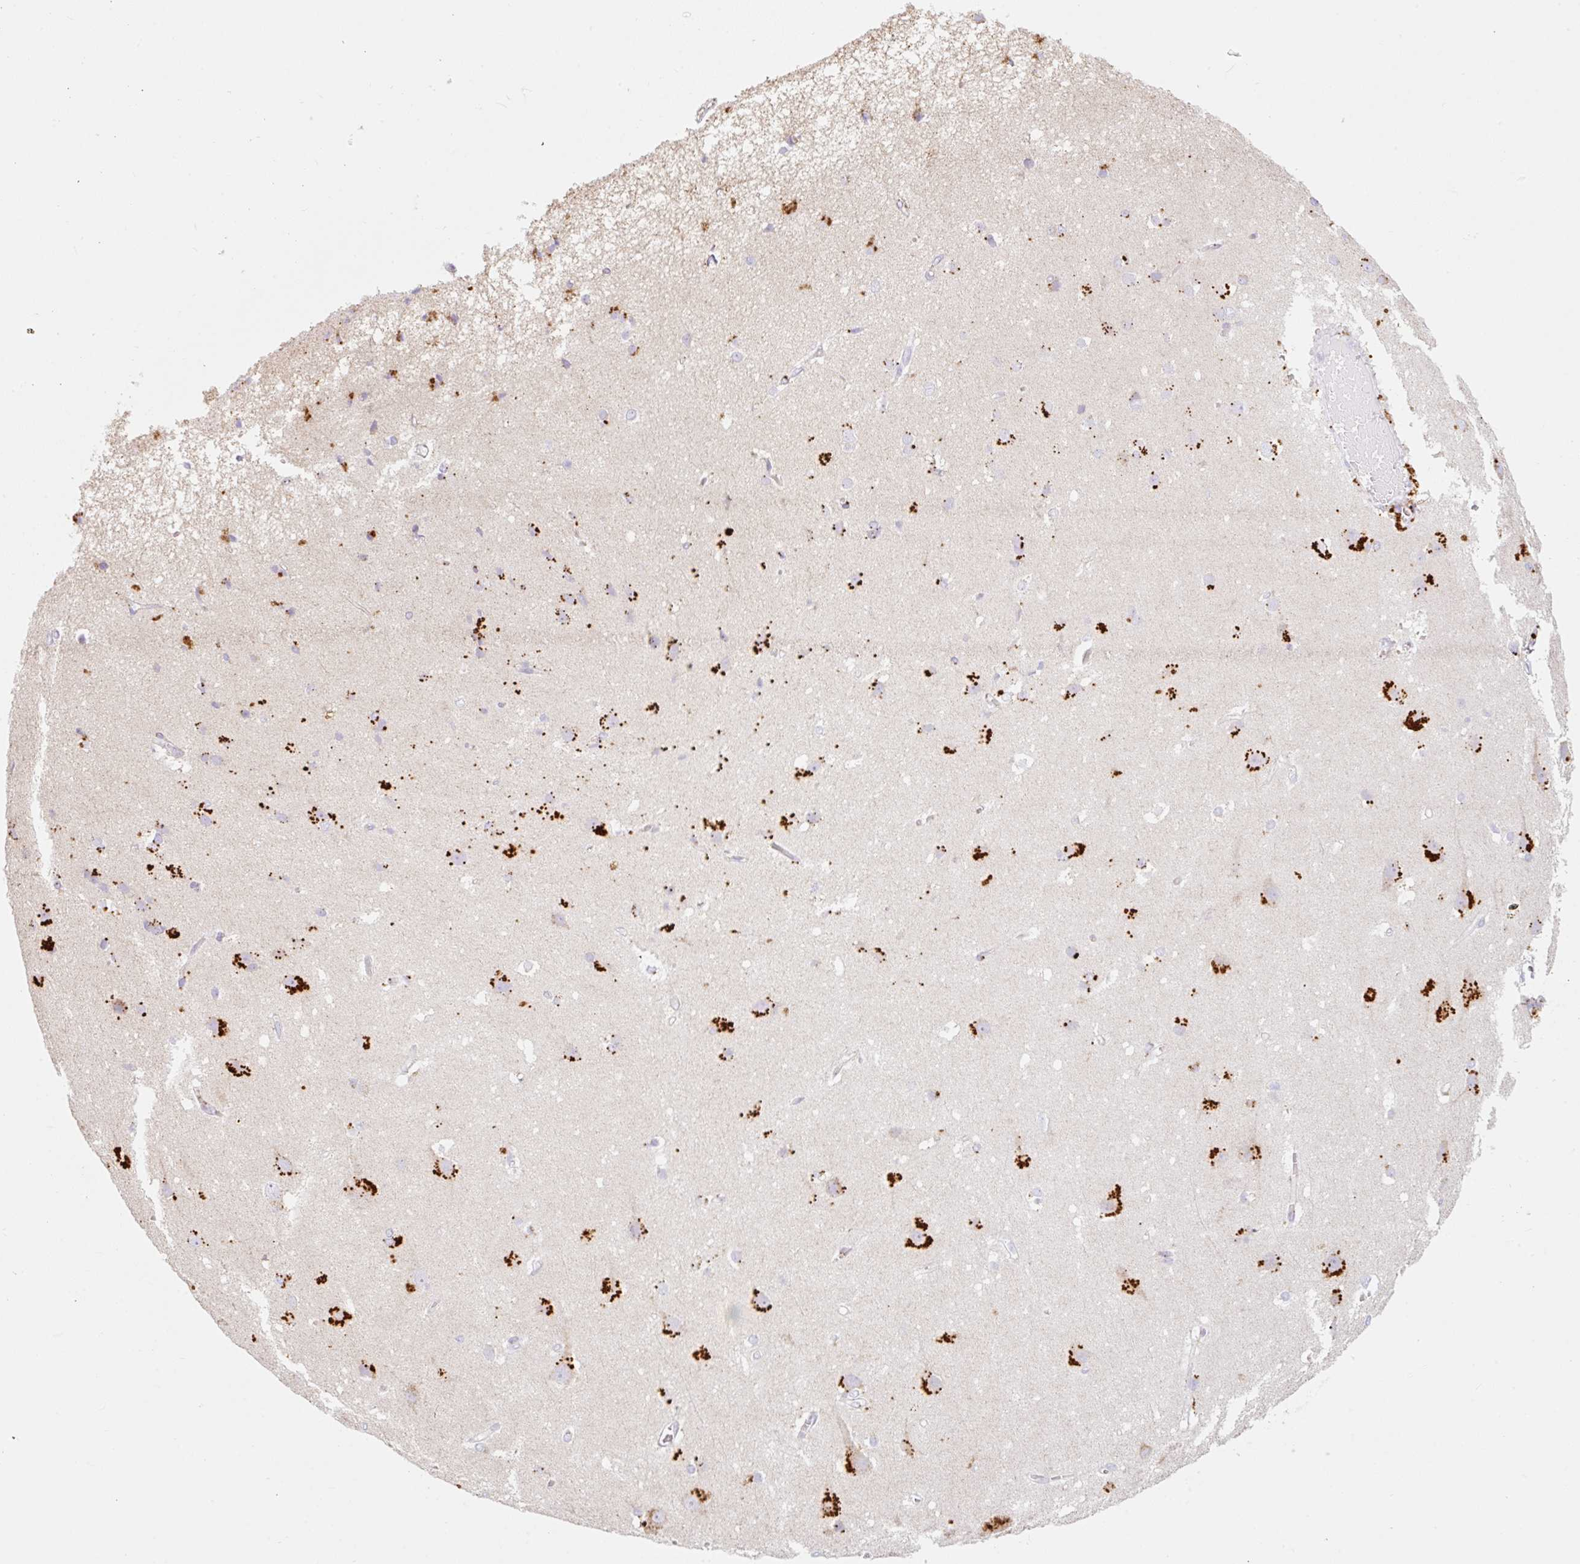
{"staining": {"intensity": "negative", "quantity": "none", "location": "none"}, "tissue": "cerebral cortex", "cell_type": "Endothelial cells", "image_type": "normal", "snomed": [{"axis": "morphology", "description": "Normal tissue, NOS"}, {"axis": "topography", "description": "Cerebral cortex"}], "caption": "Protein analysis of benign cerebral cortex displays no significant expression in endothelial cells. (DAB (3,3'-diaminobenzidine) immunohistochemistry, high magnification).", "gene": "CLEC3A", "patient": {"sex": "male", "age": 37}}